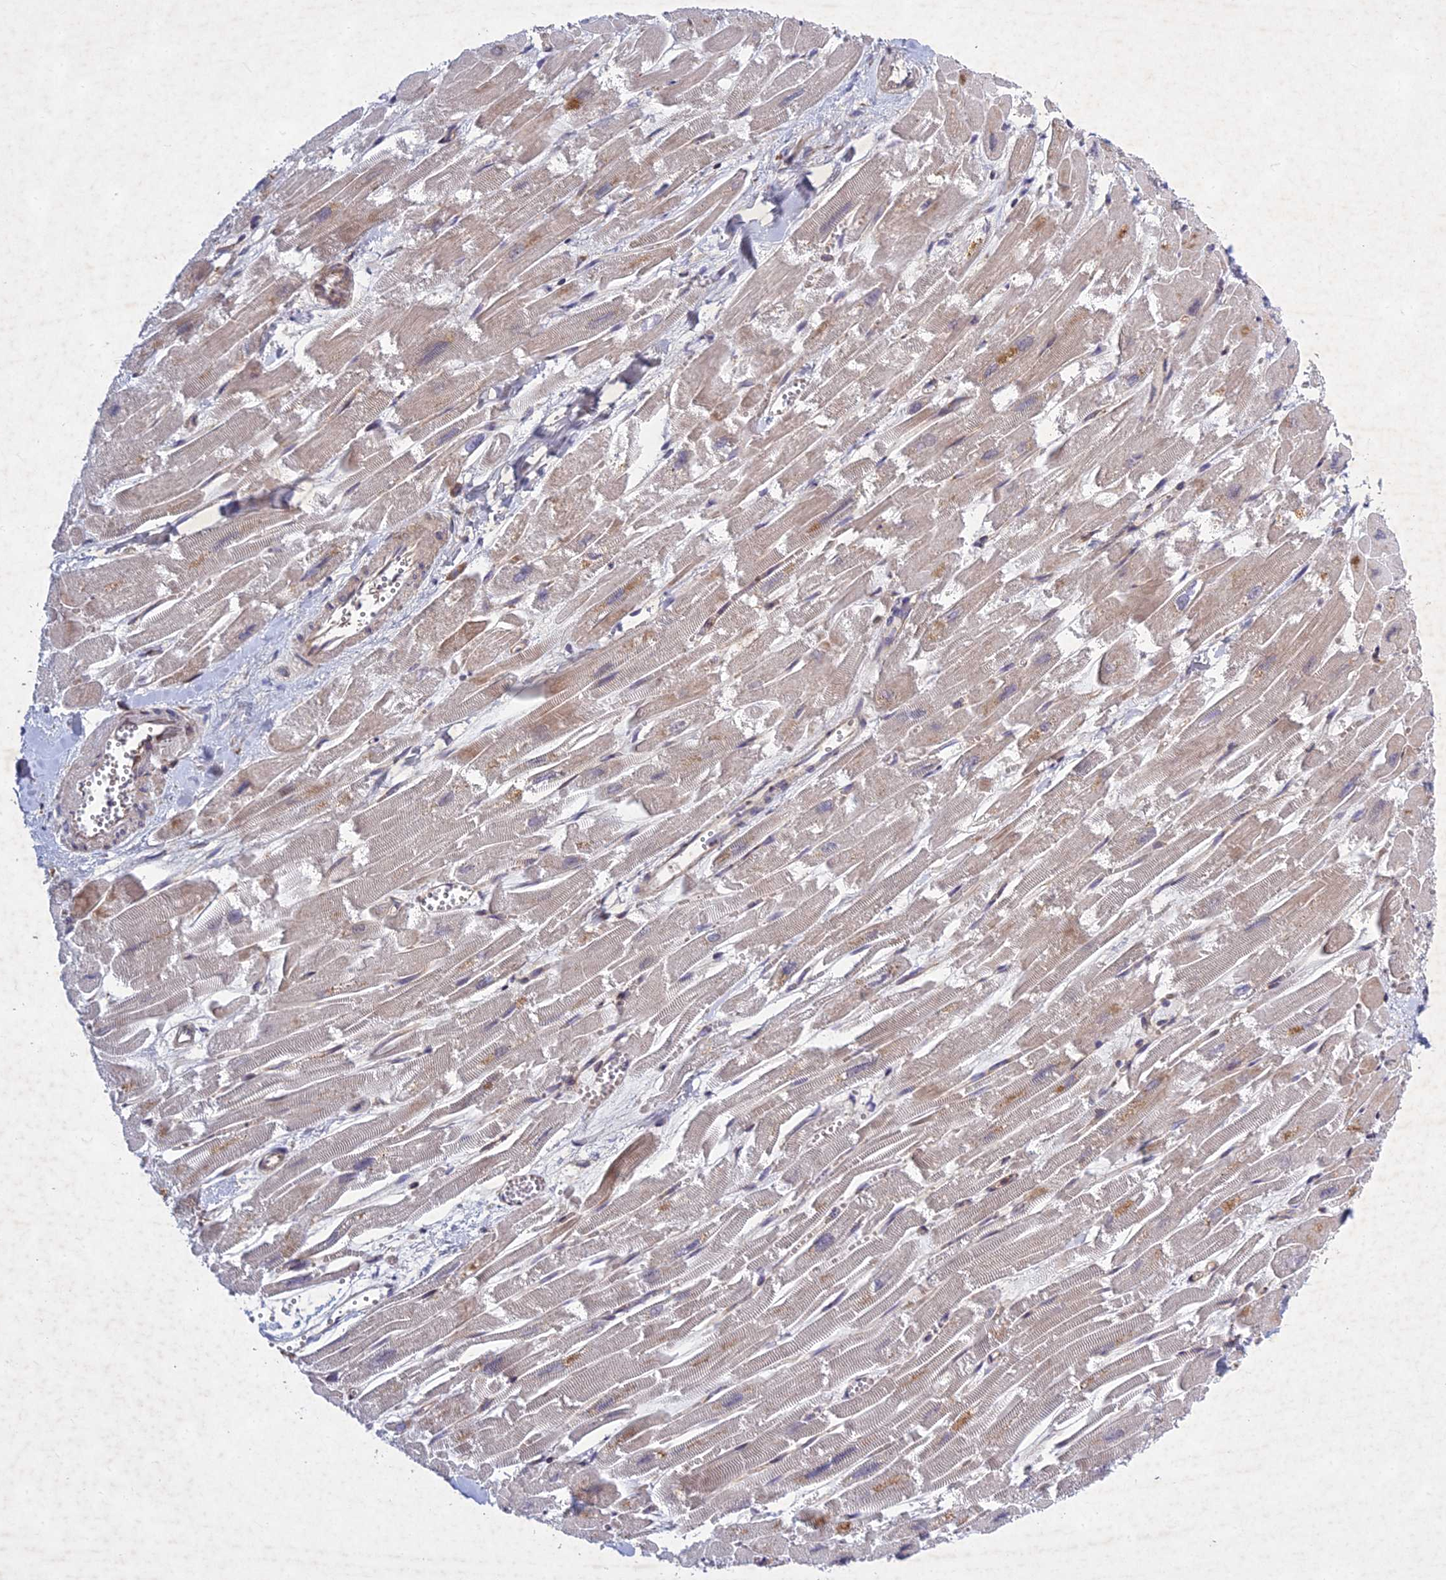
{"staining": {"intensity": "weak", "quantity": "<25%", "location": "cytoplasmic/membranous"}, "tissue": "heart muscle", "cell_type": "Cardiomyocytes", "image_type": "normal", "snomed": [{"axis": "morphology", "description": "Normal tissue, NOS"}, {"axis": "topography", "description": "Heart"}], "caption": "Micrograph shows no protein positivity in cardiomyocytes of unremarkable heart muscle. (DAB immunohistochemistry with hematoxylin counter stain).", "gene": "PTHLH", "patient": {"sex": "male", "age": 54}}